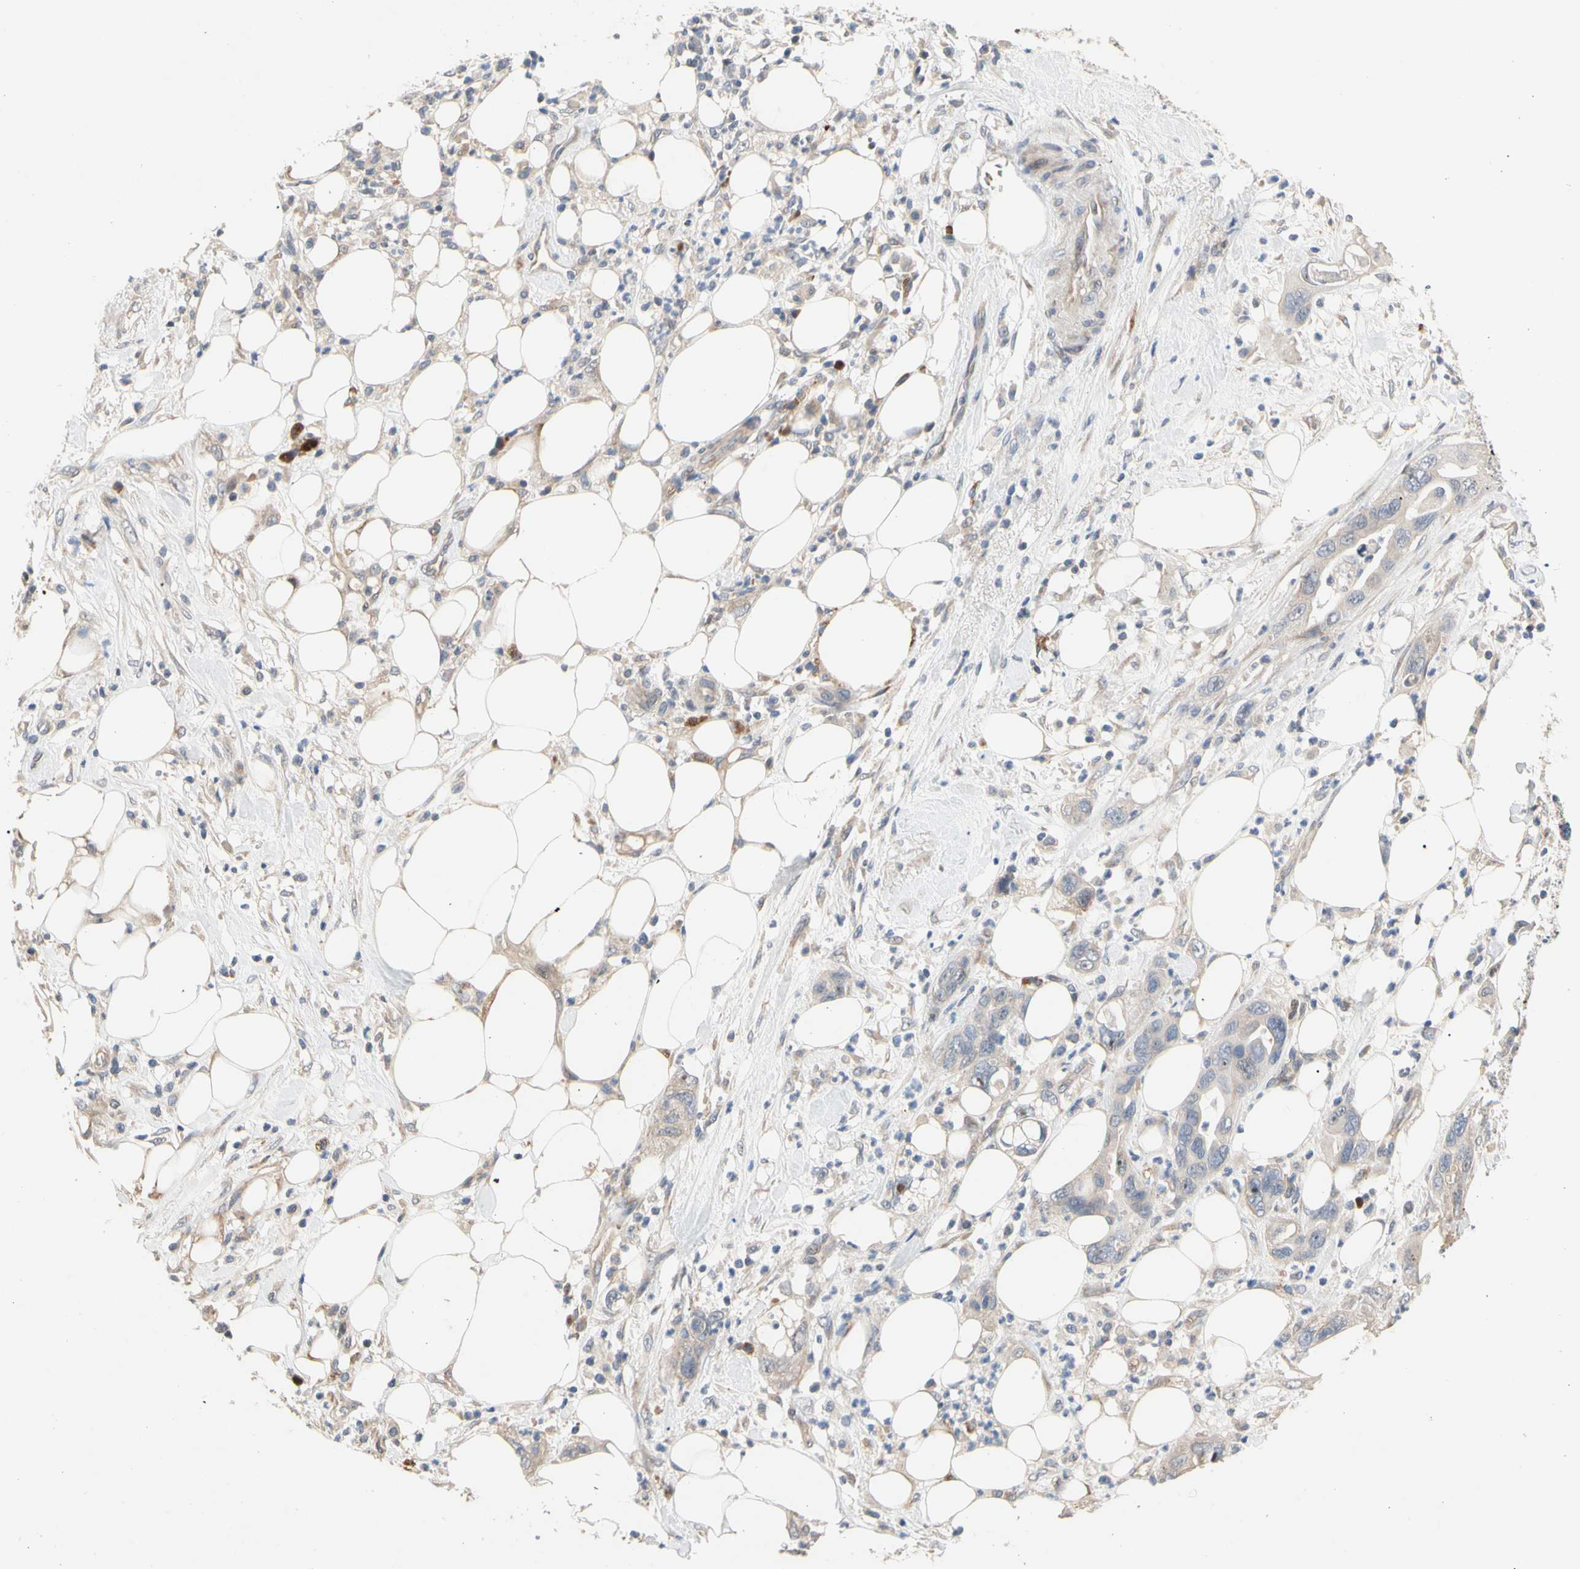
{"staining": {"intensity": "negative", "quantity": "none", "location": "none"}, "tissue": "pancreatic cancer", "cell_type": "Tumor cells", "image_type": "cancer", "snomed": [{"axis": "morphology", "description": "Adenocarcinoma, NOS"}, {"axis": "topography", "description": "Pancreas"}], "caption": "Protein analysis of pancreatic cancer displays no significant expression in tumor cells. The staining was performed using DAB (3,3'-diaminobenzidine) to visualize the protein expression in brown, while the nuclei were stained in blue with hematoxylin (Magnification: 20x).", "gene": "HMGCR", "patient": {"sex": "female", "age": 71}}